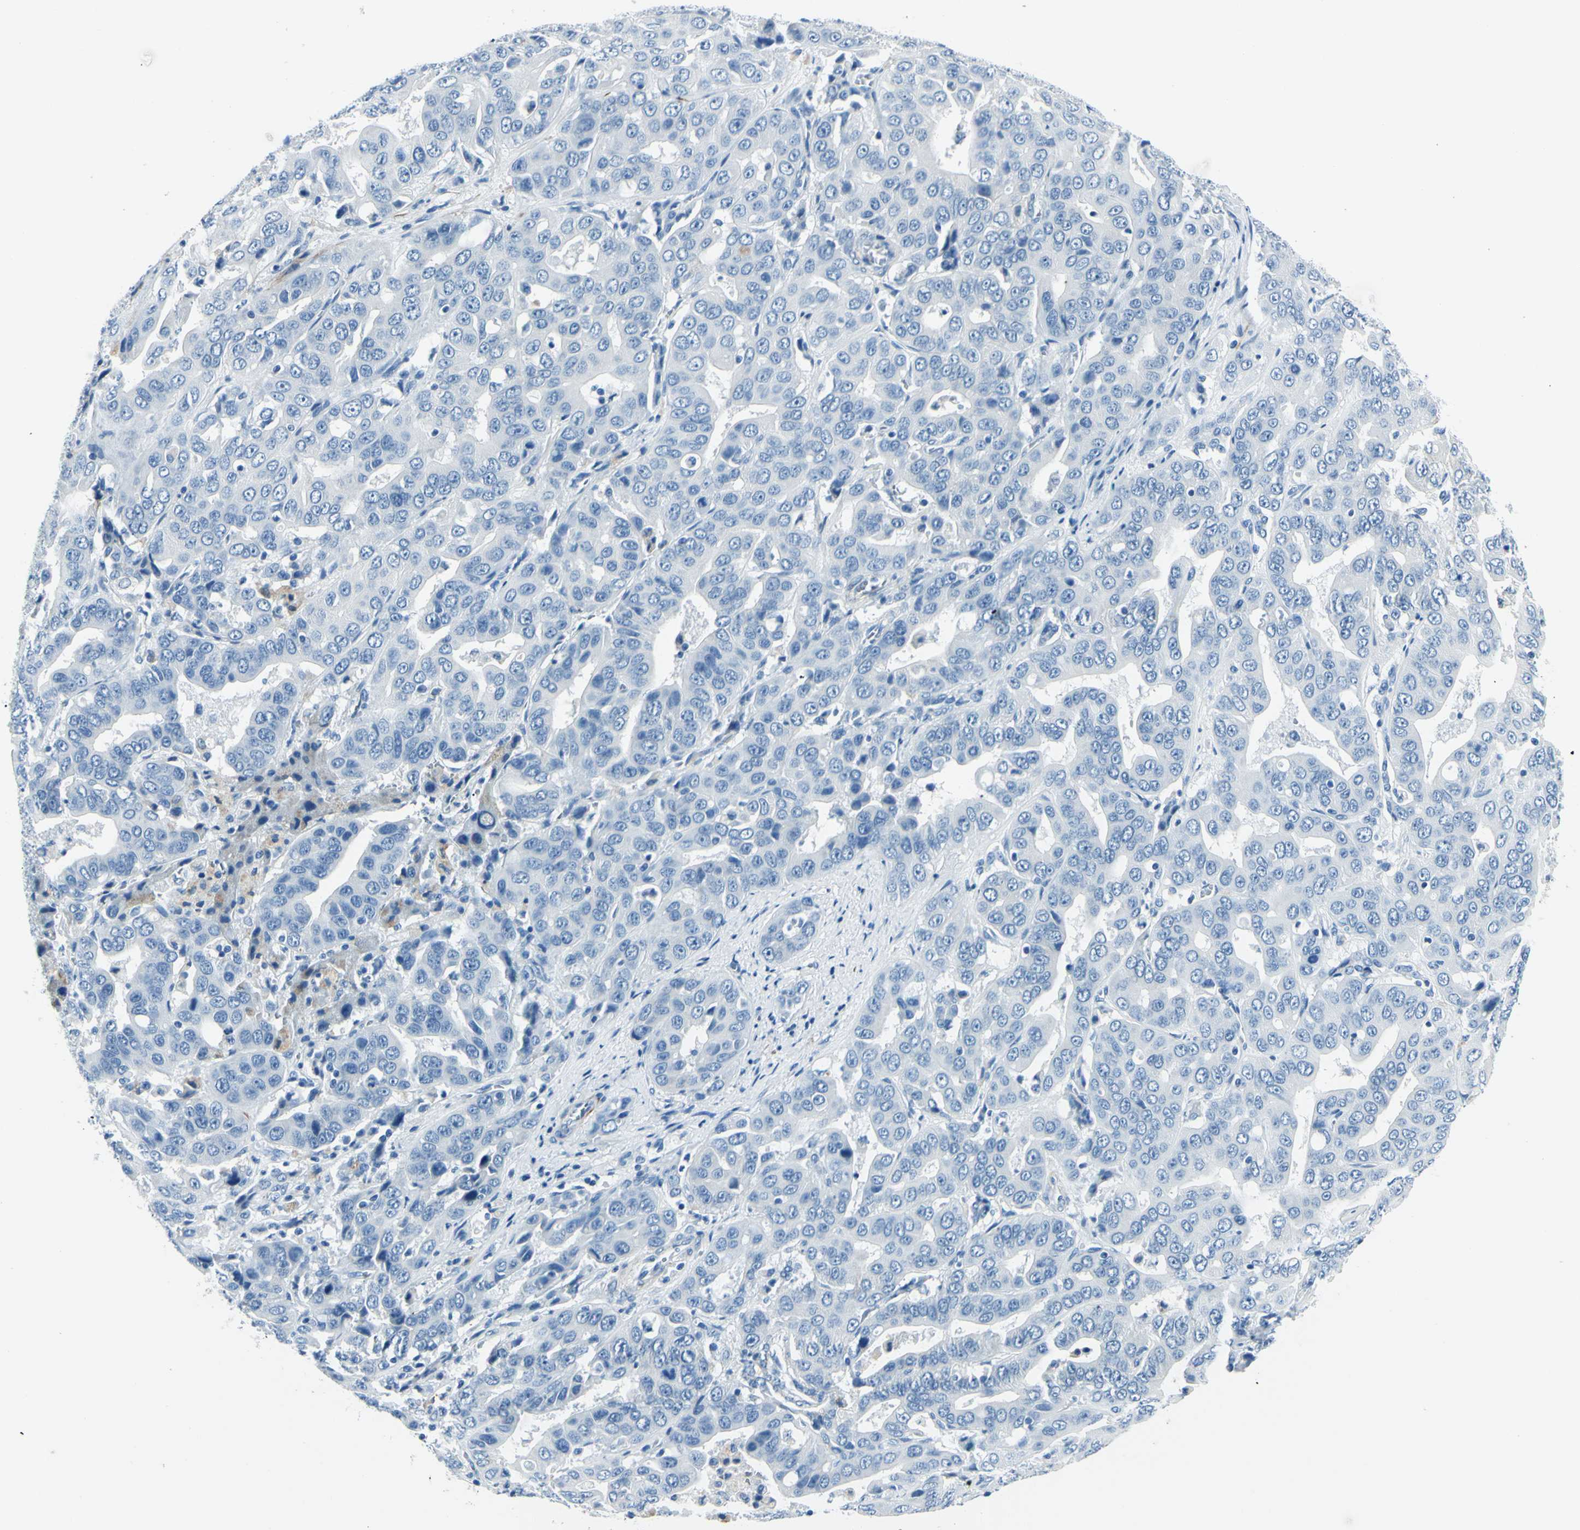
{"staining": {"intensity": "negative", "quantity": "none", "location": "none"}, "tissue": "liver cancer", "cell_type": "Tumor cells", "image_type": "cancer", "snomed": [{"axis": "morphology", "description": "Cholangiocarcinoma"}, {"axis": "topography", "description": "Liver"}], "caption": "DAB immunohistochemical staining of liver cholangiocarcinoma exhibits no significant expression in tumor cells.", "gene": "CDH15", "patient": {"sex": "female", "age": 52}}